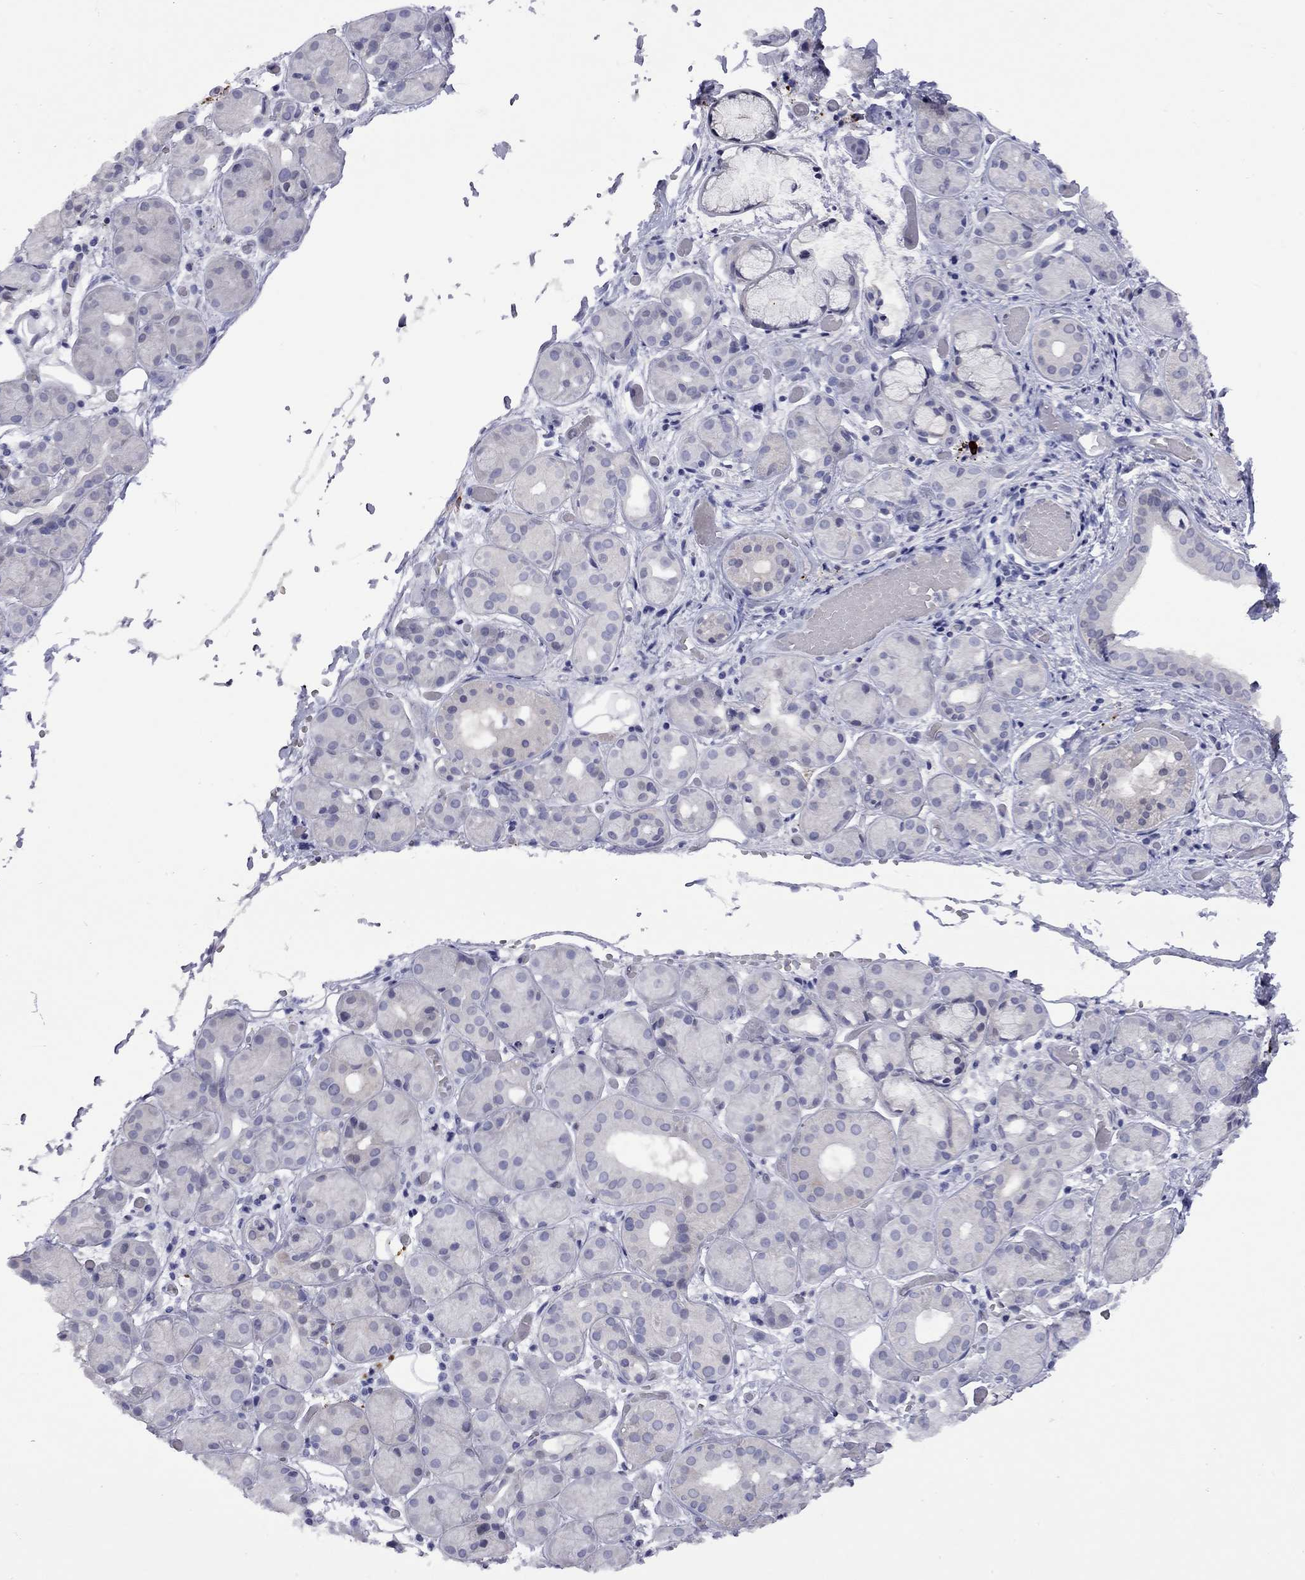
{"staining": {"intensity": "negative", "quantity": "none", "location": "none"}, "tissue": "salivary gland", "cell_type": "Glandular cells", "image_type": "normal", "snomed": [{"axis": "morphology", "description": "Normal tissue, NOS"}, {"axis": "topography", "description": "Salivary gland"}, {"axis": "topography", "description": "Peripheral nerve tissue"}], "caption": "This is an immunohistochemistry histopathology image of benign salivary gland. There is no expression in glandular cells.", "gene": "CTNNBIP1", "patient": {"sex": "male", "age": 71}}